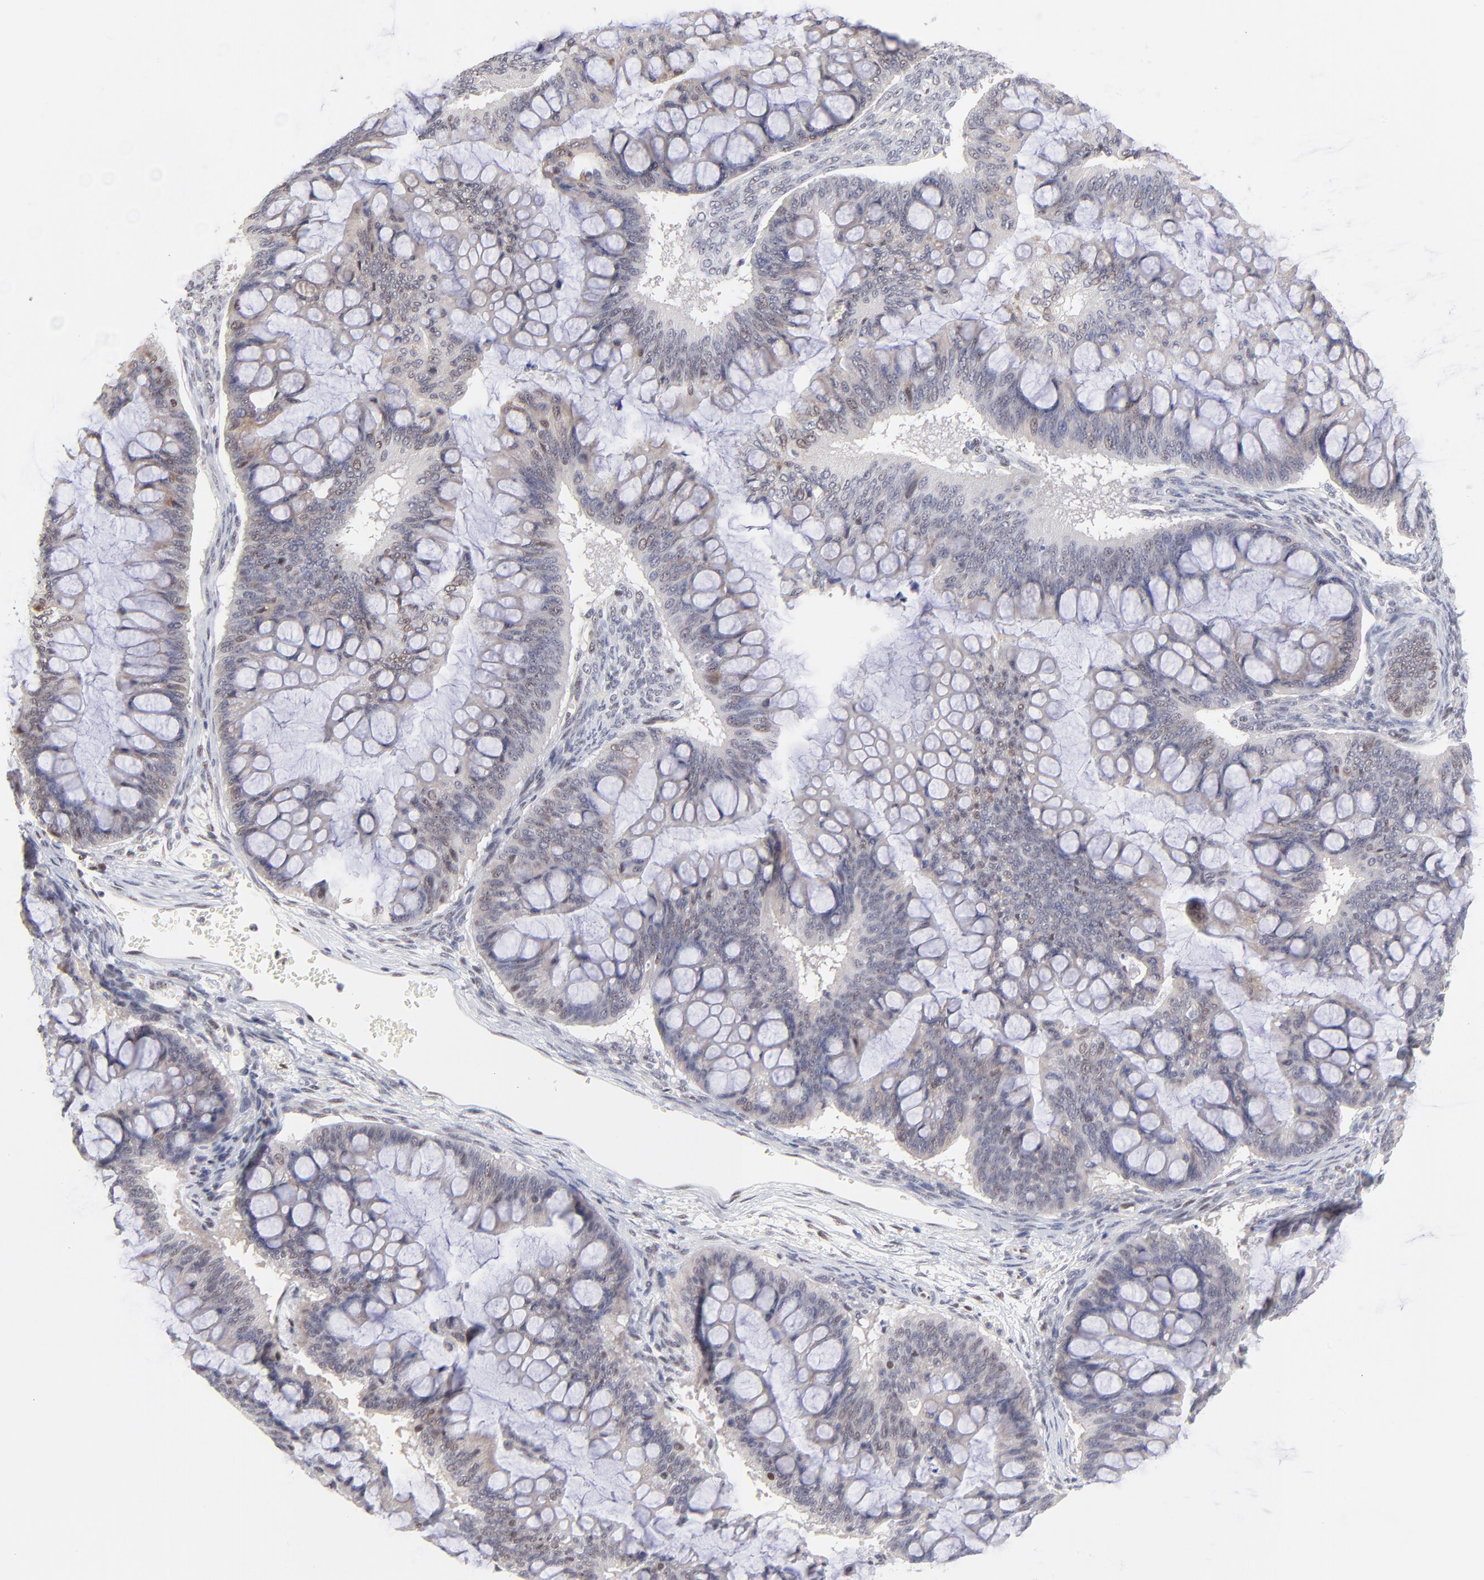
{"staining": {"intensity": "moderate", "quantity": "<25%", "location": "nuclear"}, "tissue": "ovarian cancer", "cell_type": "Tumor cells", "image_type": "cancer", "snomed": [{"axis": "morphology", "description": "Cystadenocarcinoma, mucinous, NOS"}, {"axis": "topography", "description": "Ovary"}], "caption": "A low amount of moderate nuclear expression is identified in about <25% of tumor cells in ovarian cancer (mucinous cystadenocarcinoma) tissue. Immunohistochemistry (ihc) stains the protein in brown and the nuclei are stained blue.", "gene": "STAT3", "patient": {"sex": "female", "age": 73}}